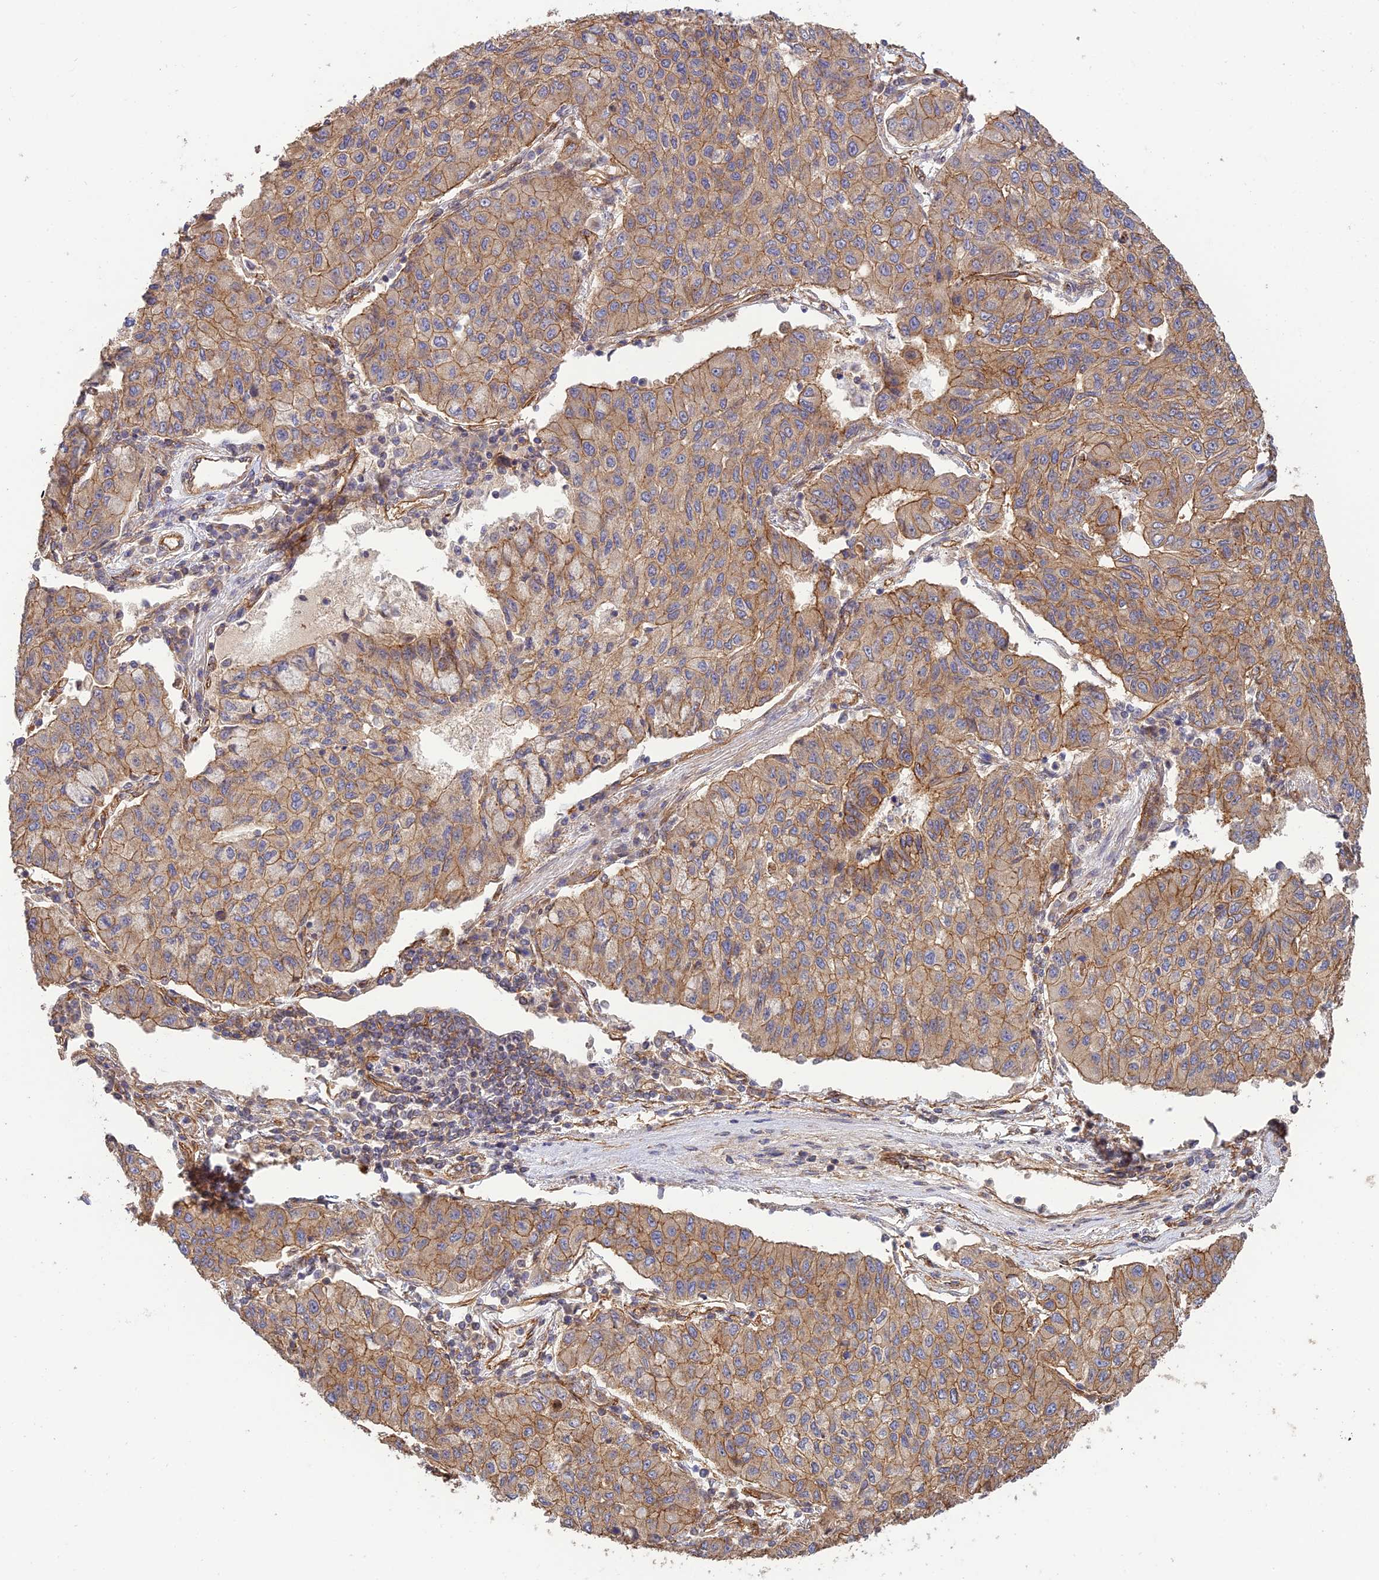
{"staining": {"intensity": "moderate", "quantity": ">75%", "location": "cytoplasmic/membranous"}, "tissue": "lung cancer", "cell_type": "Tumor cells", "image_type": "cancer", "snomed": [{"axis": "morphology", "description": "Squamous cell carcinoma, NOS"}, {"axis": "topography", "description": "Lung"}], "caption": "Protein expression analysis of human lung cancer reveals moderate cytoplasmic/membranous staining in about >75% of tumor cells.", "gene": "HOMER2", "patient": {"sex": "male", "age": 74}}